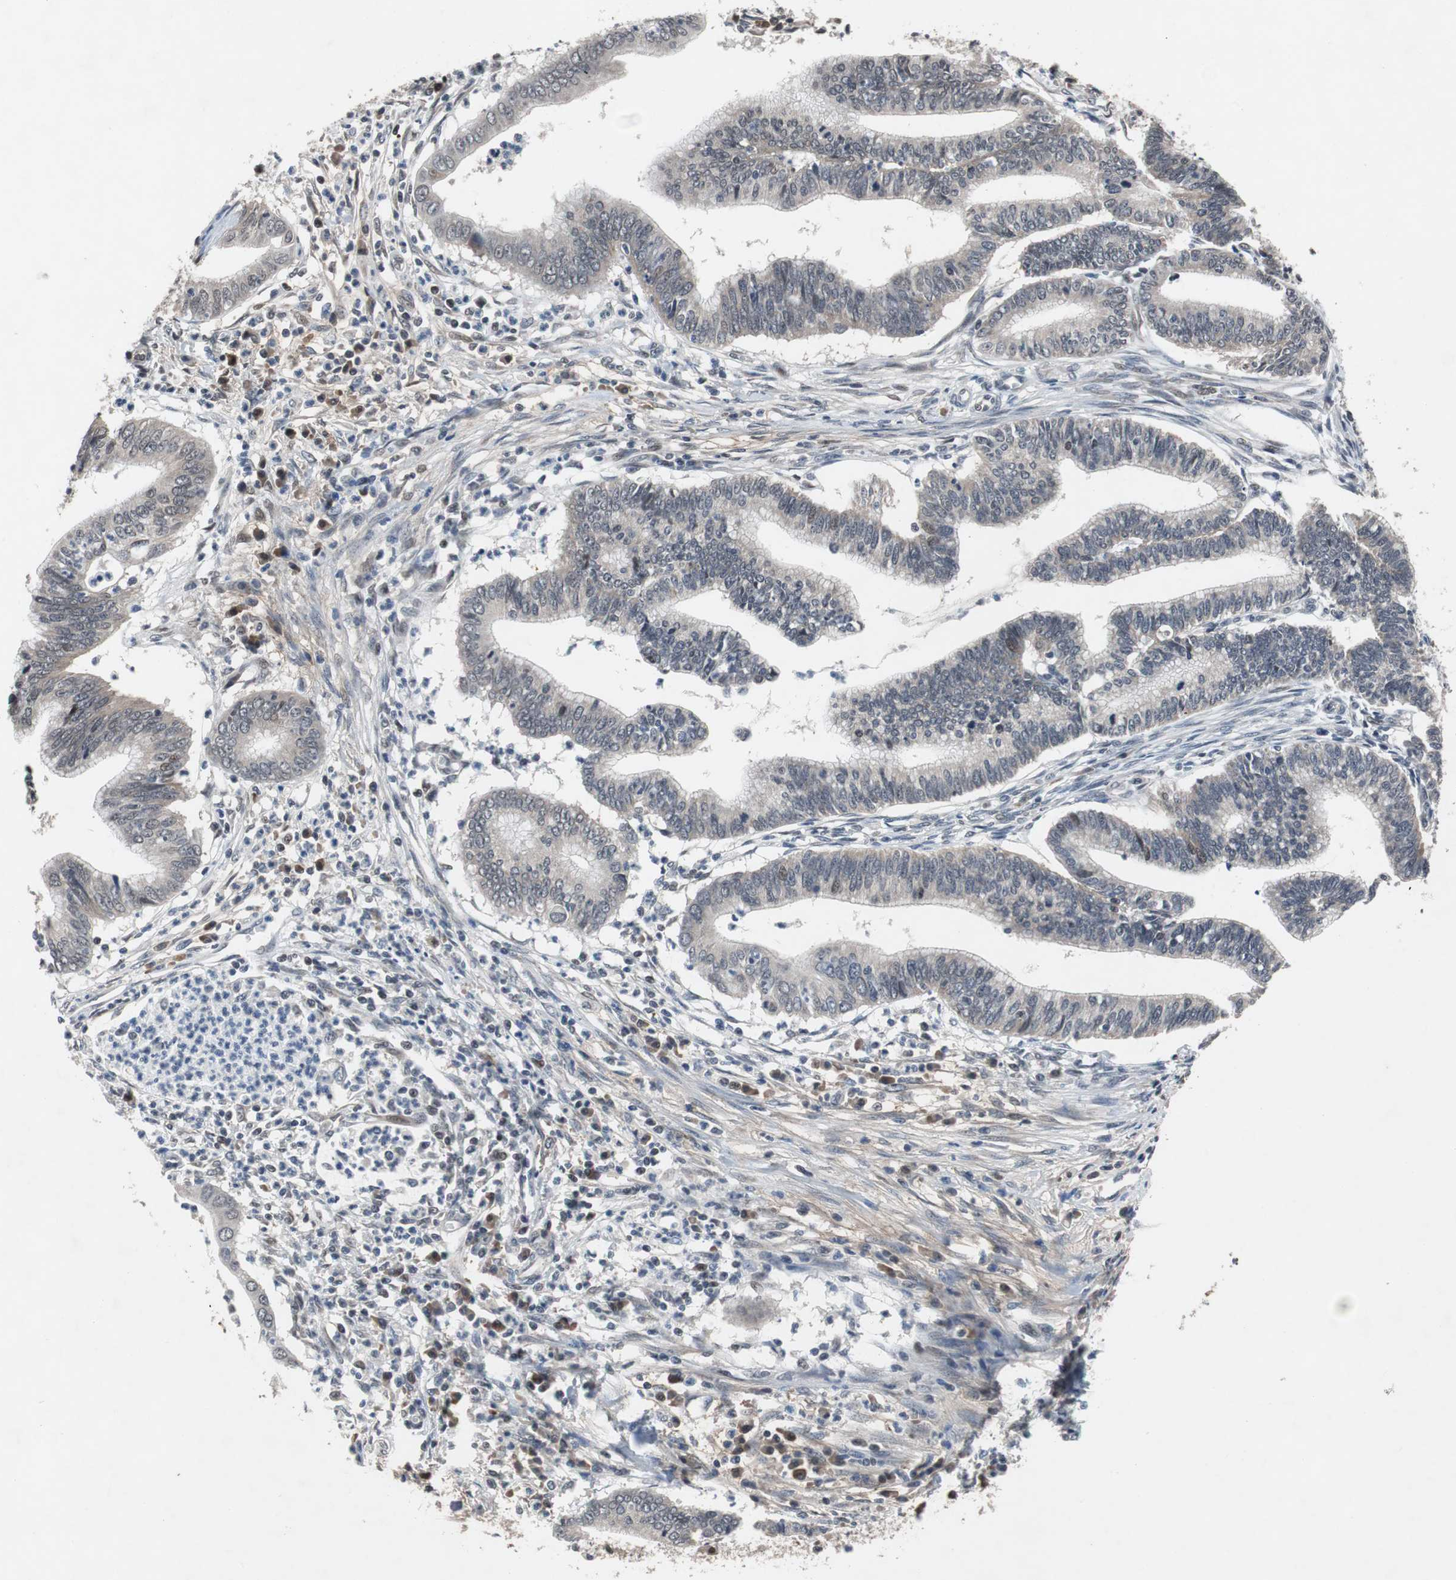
{"staining": {"intensity": "negative", "quantity": "none", "location": "none"}, "tissue": "cervical cancer", "cell_type": "Tumor cells", "image_type": "cancer", "snomed": [{"axis": "morphology", "description": "Adenocarcinoma, NOS"}, {"axis": "topography", "description": "Cervix"}], "caption": "Immunohistochemistry of human cervical cancer (adenocarcinoma) shows no positivity in tumor cells.", "gene": "TP63", "patient": {"sex": "female", "age": 36}}